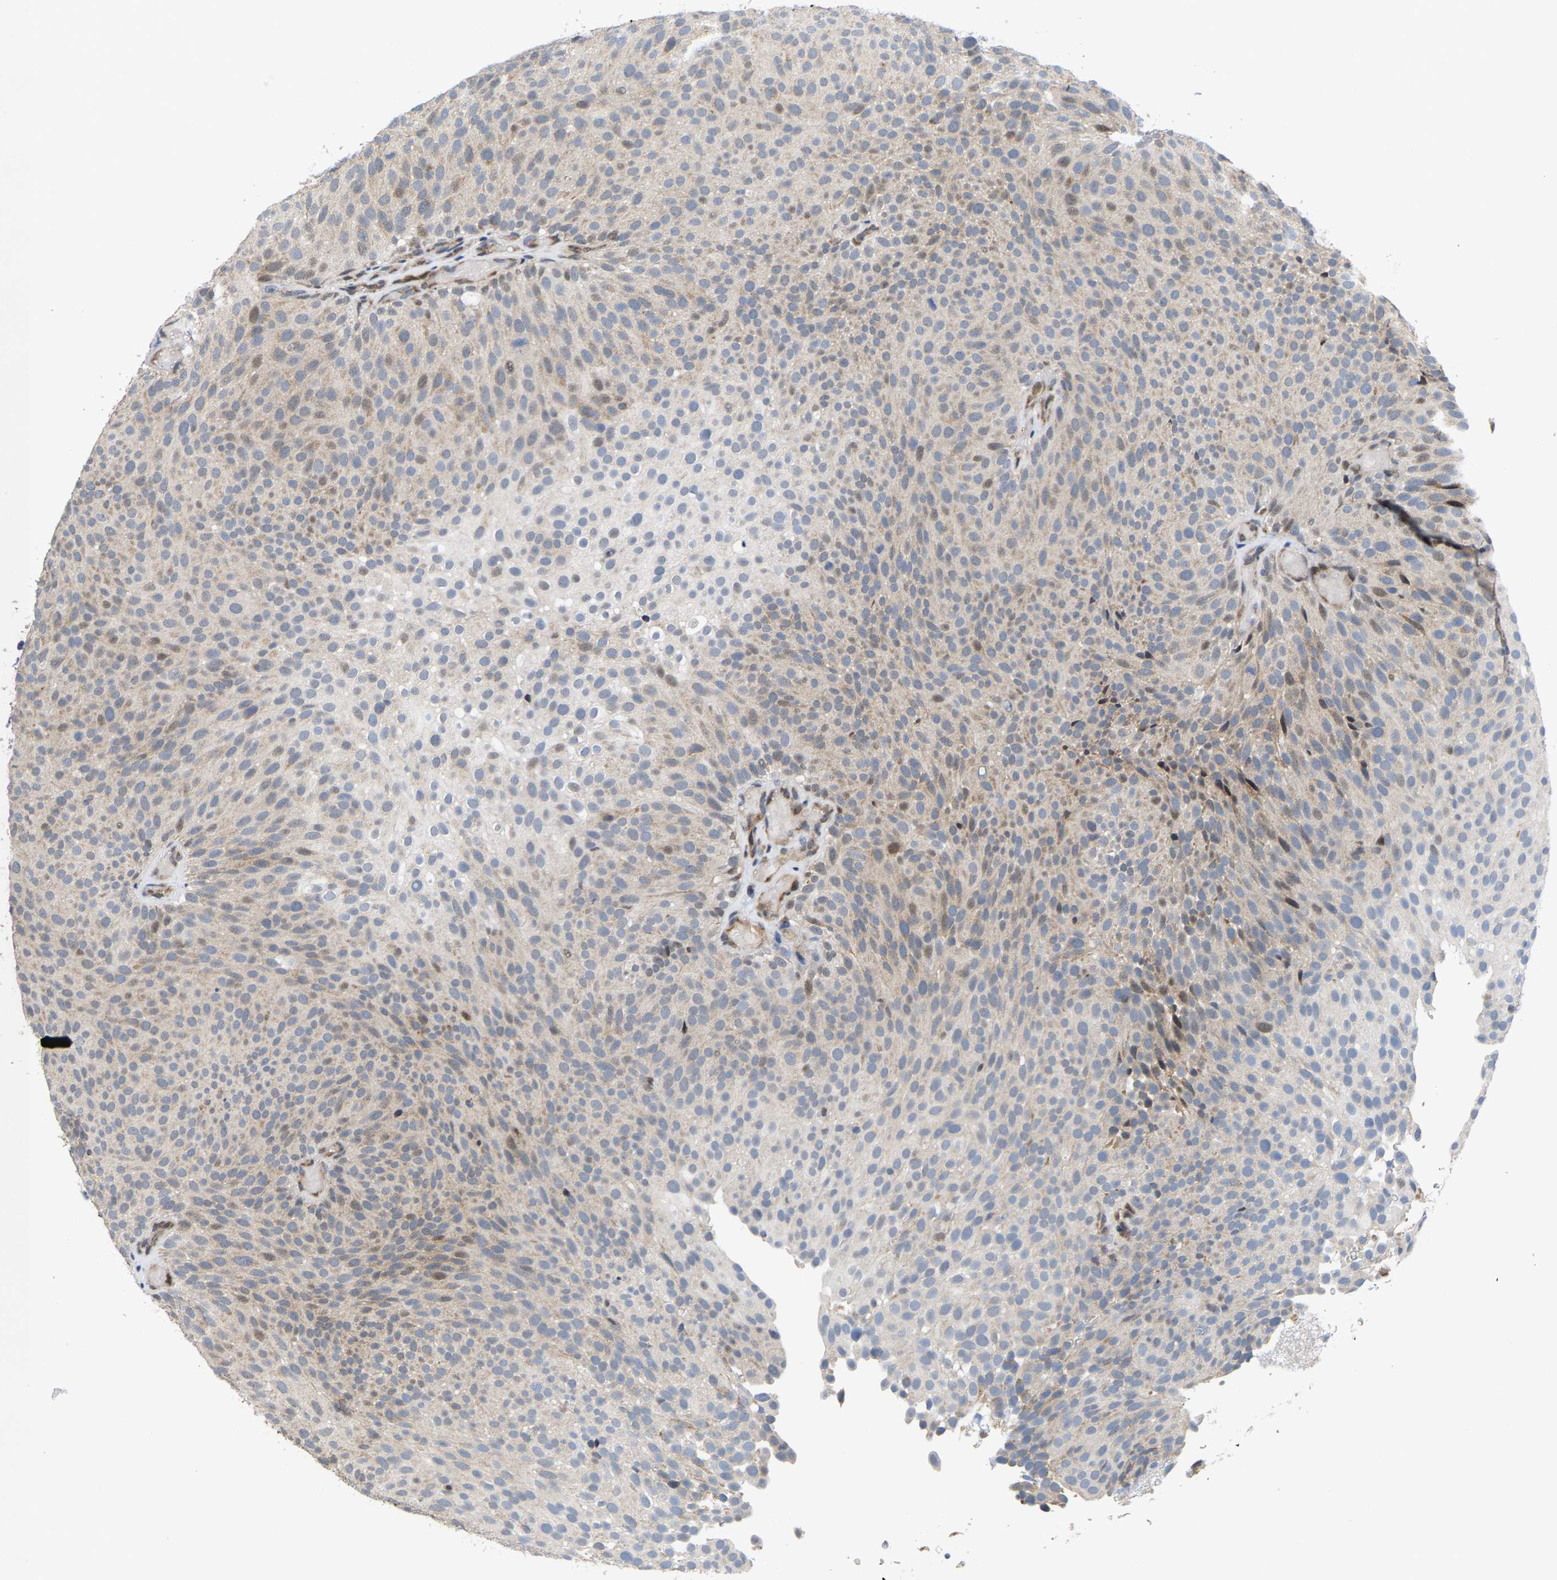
{"staining": {"intensity": "weak", "quantity": "<25%", "location": "cytoplasmic/membranous"}, "tissue": "urothelial cancer", "cell_type": "Tumor cells", "image_type": "cancer", "snomed": [{"axis": "morphology", "description": "Urothelial carcinoma, Low grade"}, {"axis": "topography", "description": "Urinary bladder"}], "caption": "A high-resolution image shows IHC staining of urothelial carcinoma (low-grade), which displays no significant expression in tumor cells.", "gene": "TDRKH", "patient": {"sex": "male", "age": 78}}